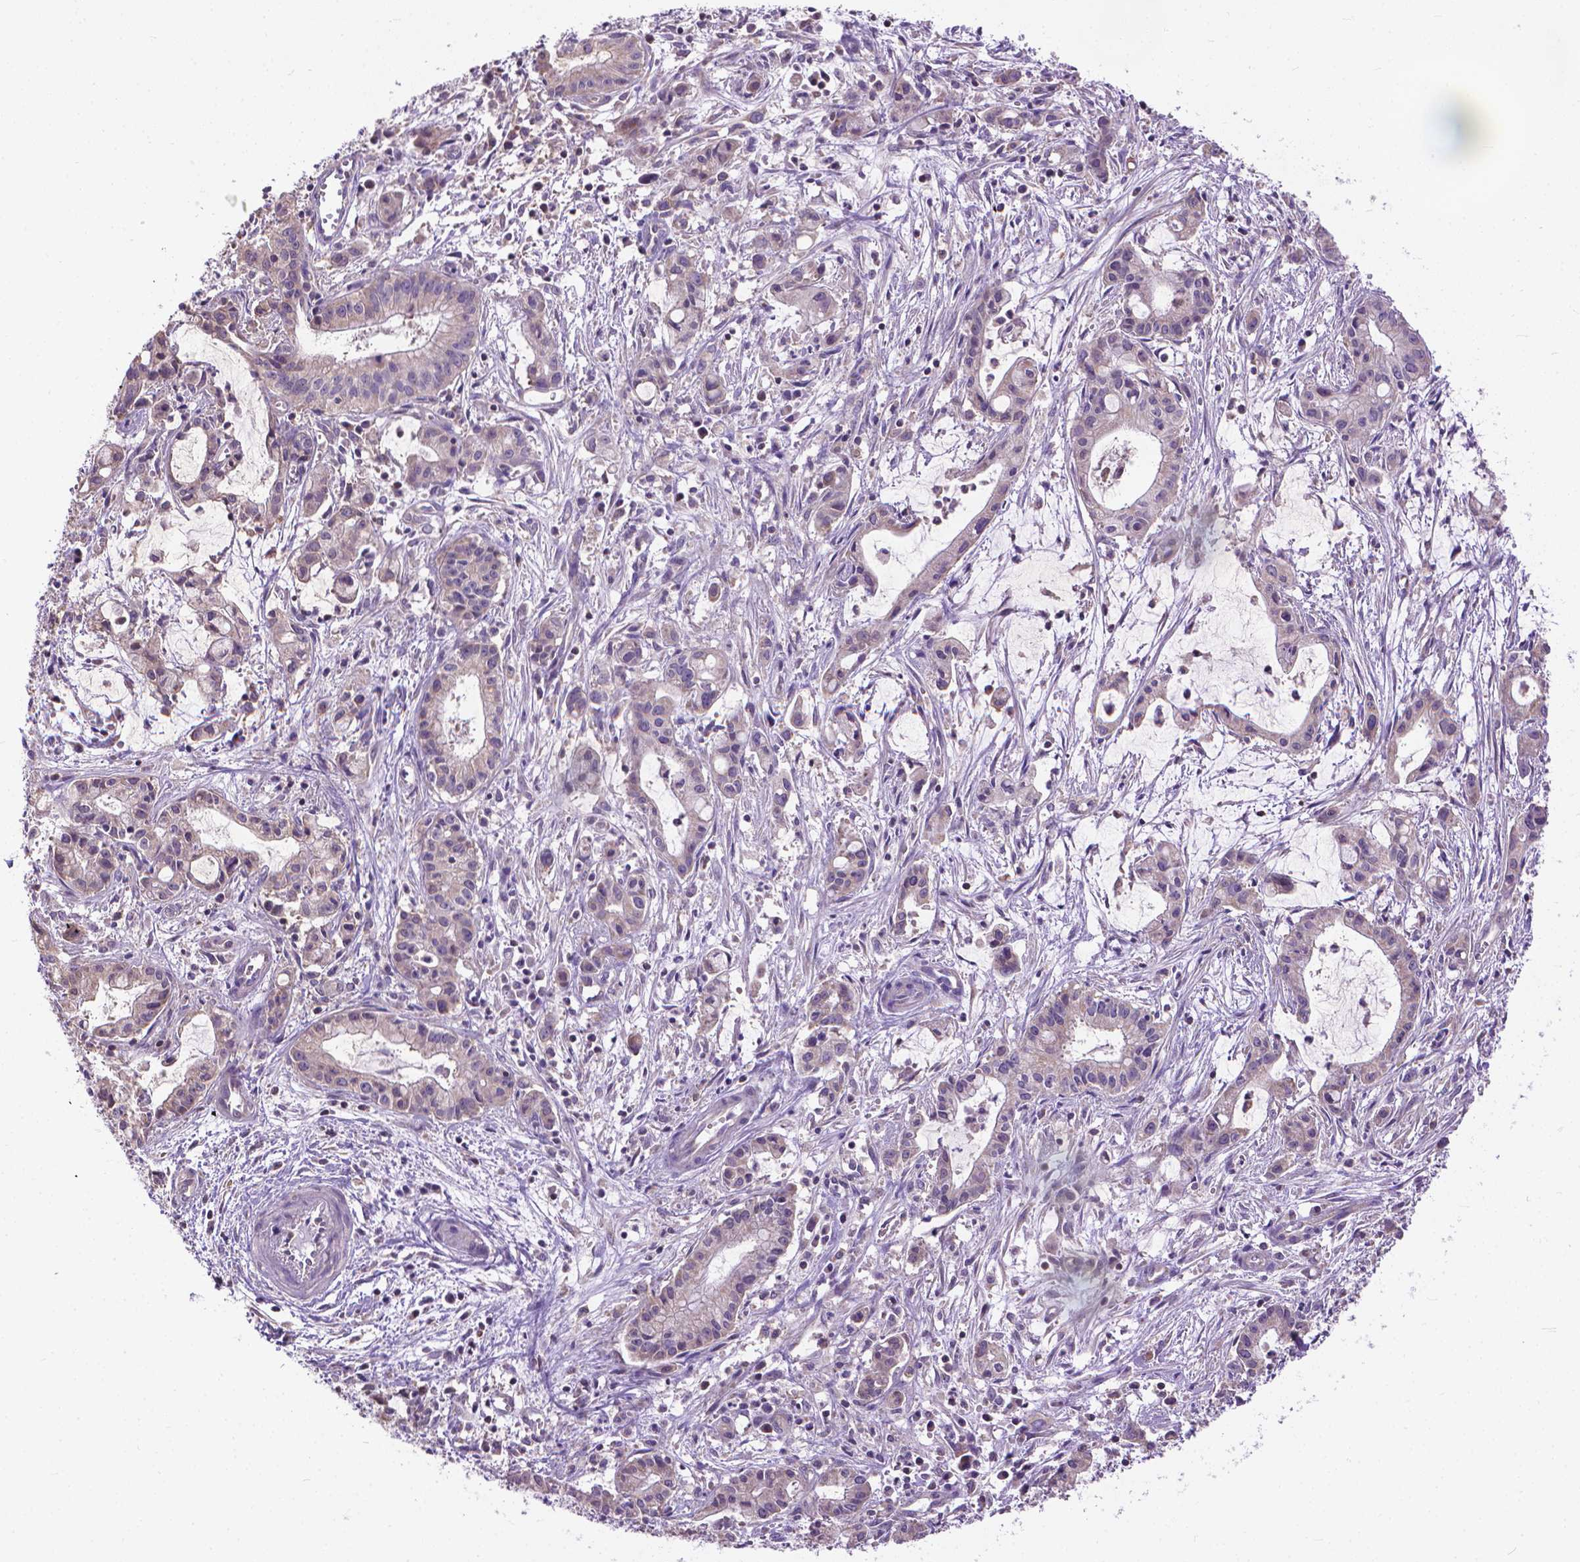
{"staining": {"intensity": "negative", "quantity": "none", "location": "none"}, "tissue": "pancreatic cancer", "cell_type": "Tumor cells", "image_type": "cancer", "snomed": [{"axis": "morphology", "description": "Adenocarcinoma, NOS"}, {"axis": "topography", "description": "Pancreas"}], "caption": "This is an immunohistochemistry (IHC) image of pancreatic adenocarcinoma. There is no positivity in tumor cells.", "gene": "SYN1", "patient": {"sex": "male", "age": 48}}